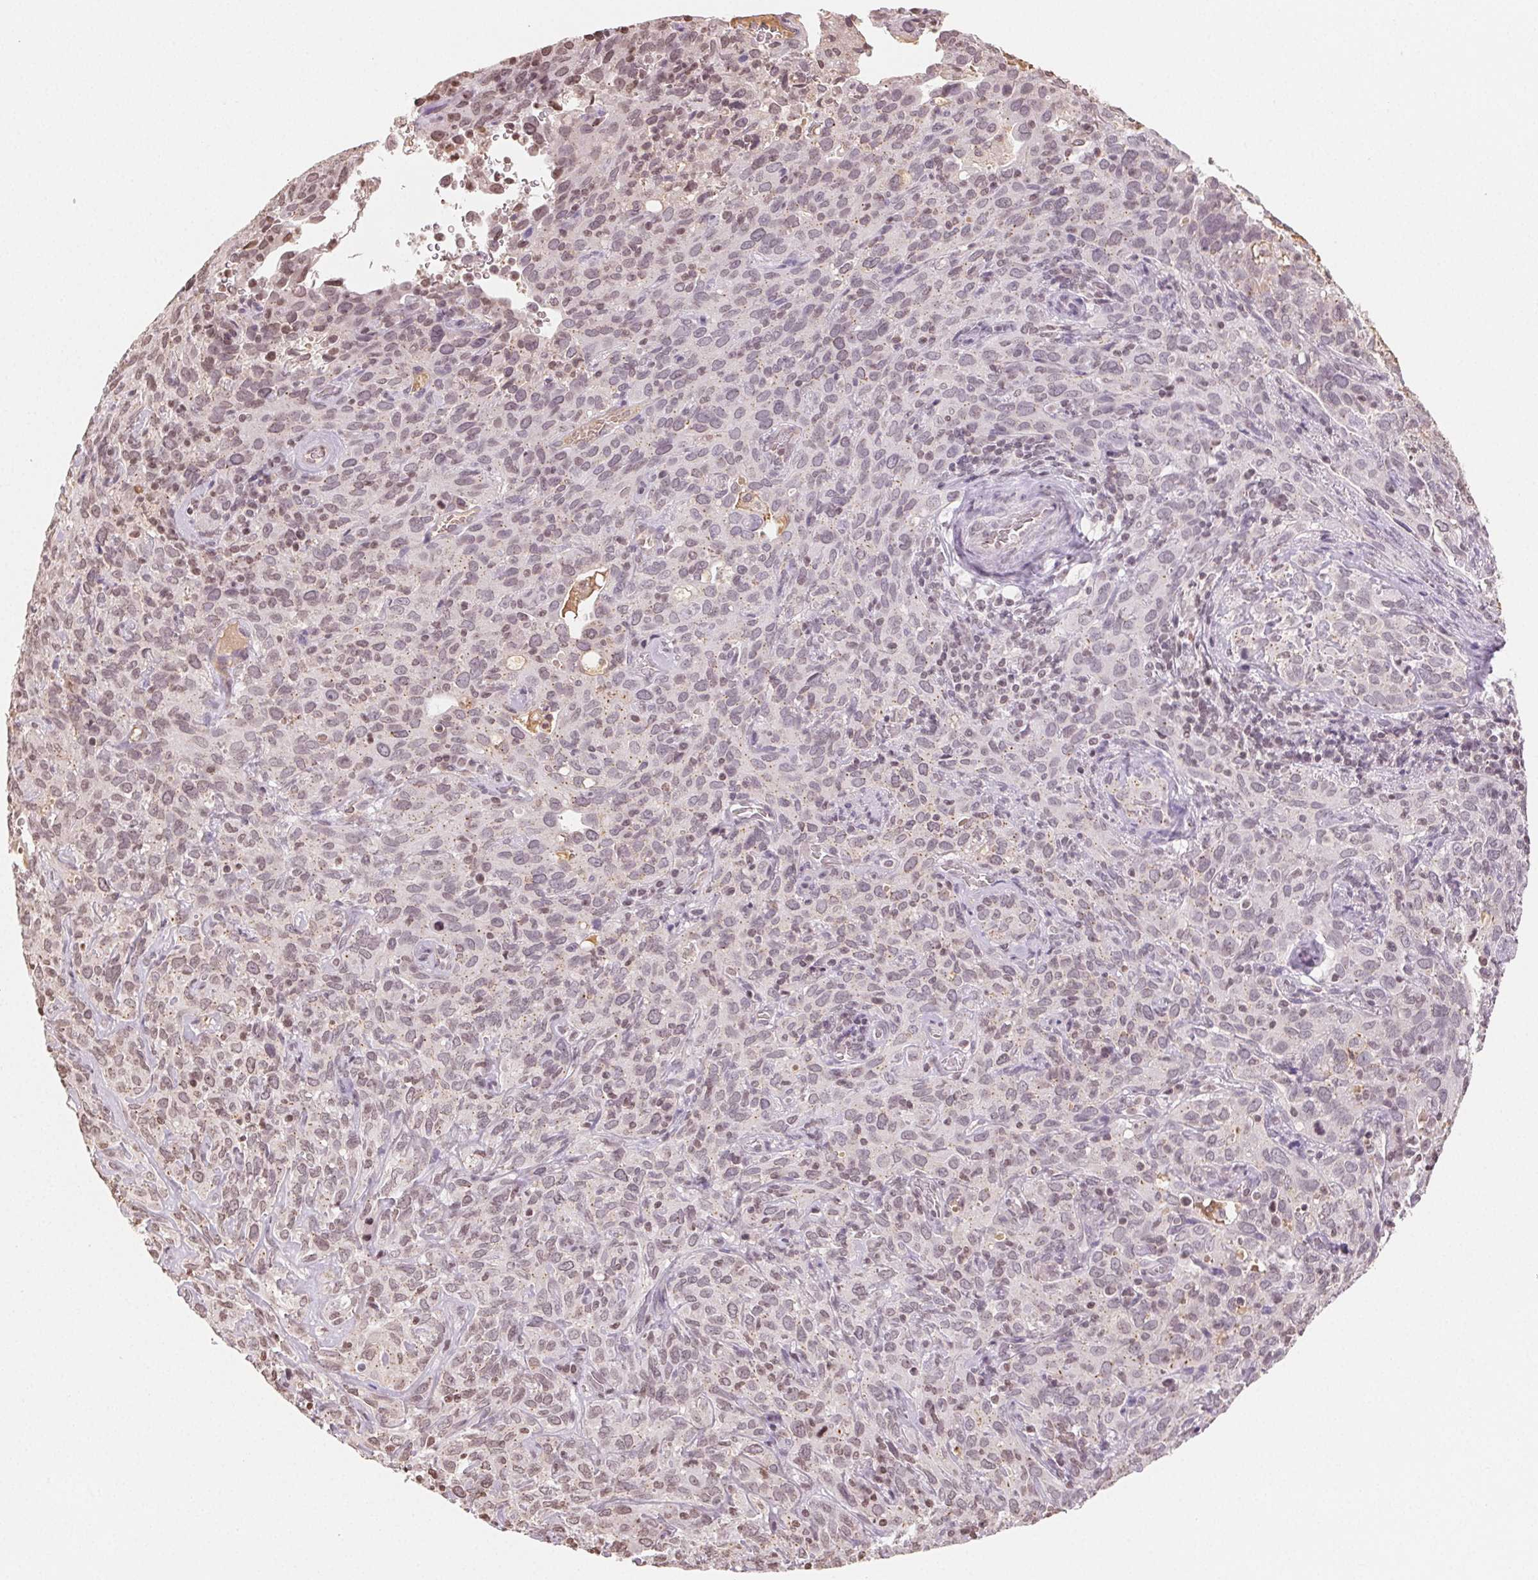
{"staining": {"intensity": "weak", "quantity": "25%-75%", "location": "nuclear"}, "tissue": "cervical cancer", "cell_type": "Tumor cells", "image_type": "cancer", "snomed": [{"axis": "morphology", "description": "Normal tissue, NOS"}, {"axis": "morphology", "description": "Squamous cell carcinoma, NOS"}, {"axis": "topography", "description": "Cervix"}], "caption": "A micrograph of human cervical cancer (squamous cell carcinoma) stained for a protein shows weak nuclear brown staining in tumor cells. (DAB (3,3'-diaminobenzidine) IHC with brightfield microscopy, high magnification).", "gene": "TBP", "patient": {"sex": "female", "age": 51}}